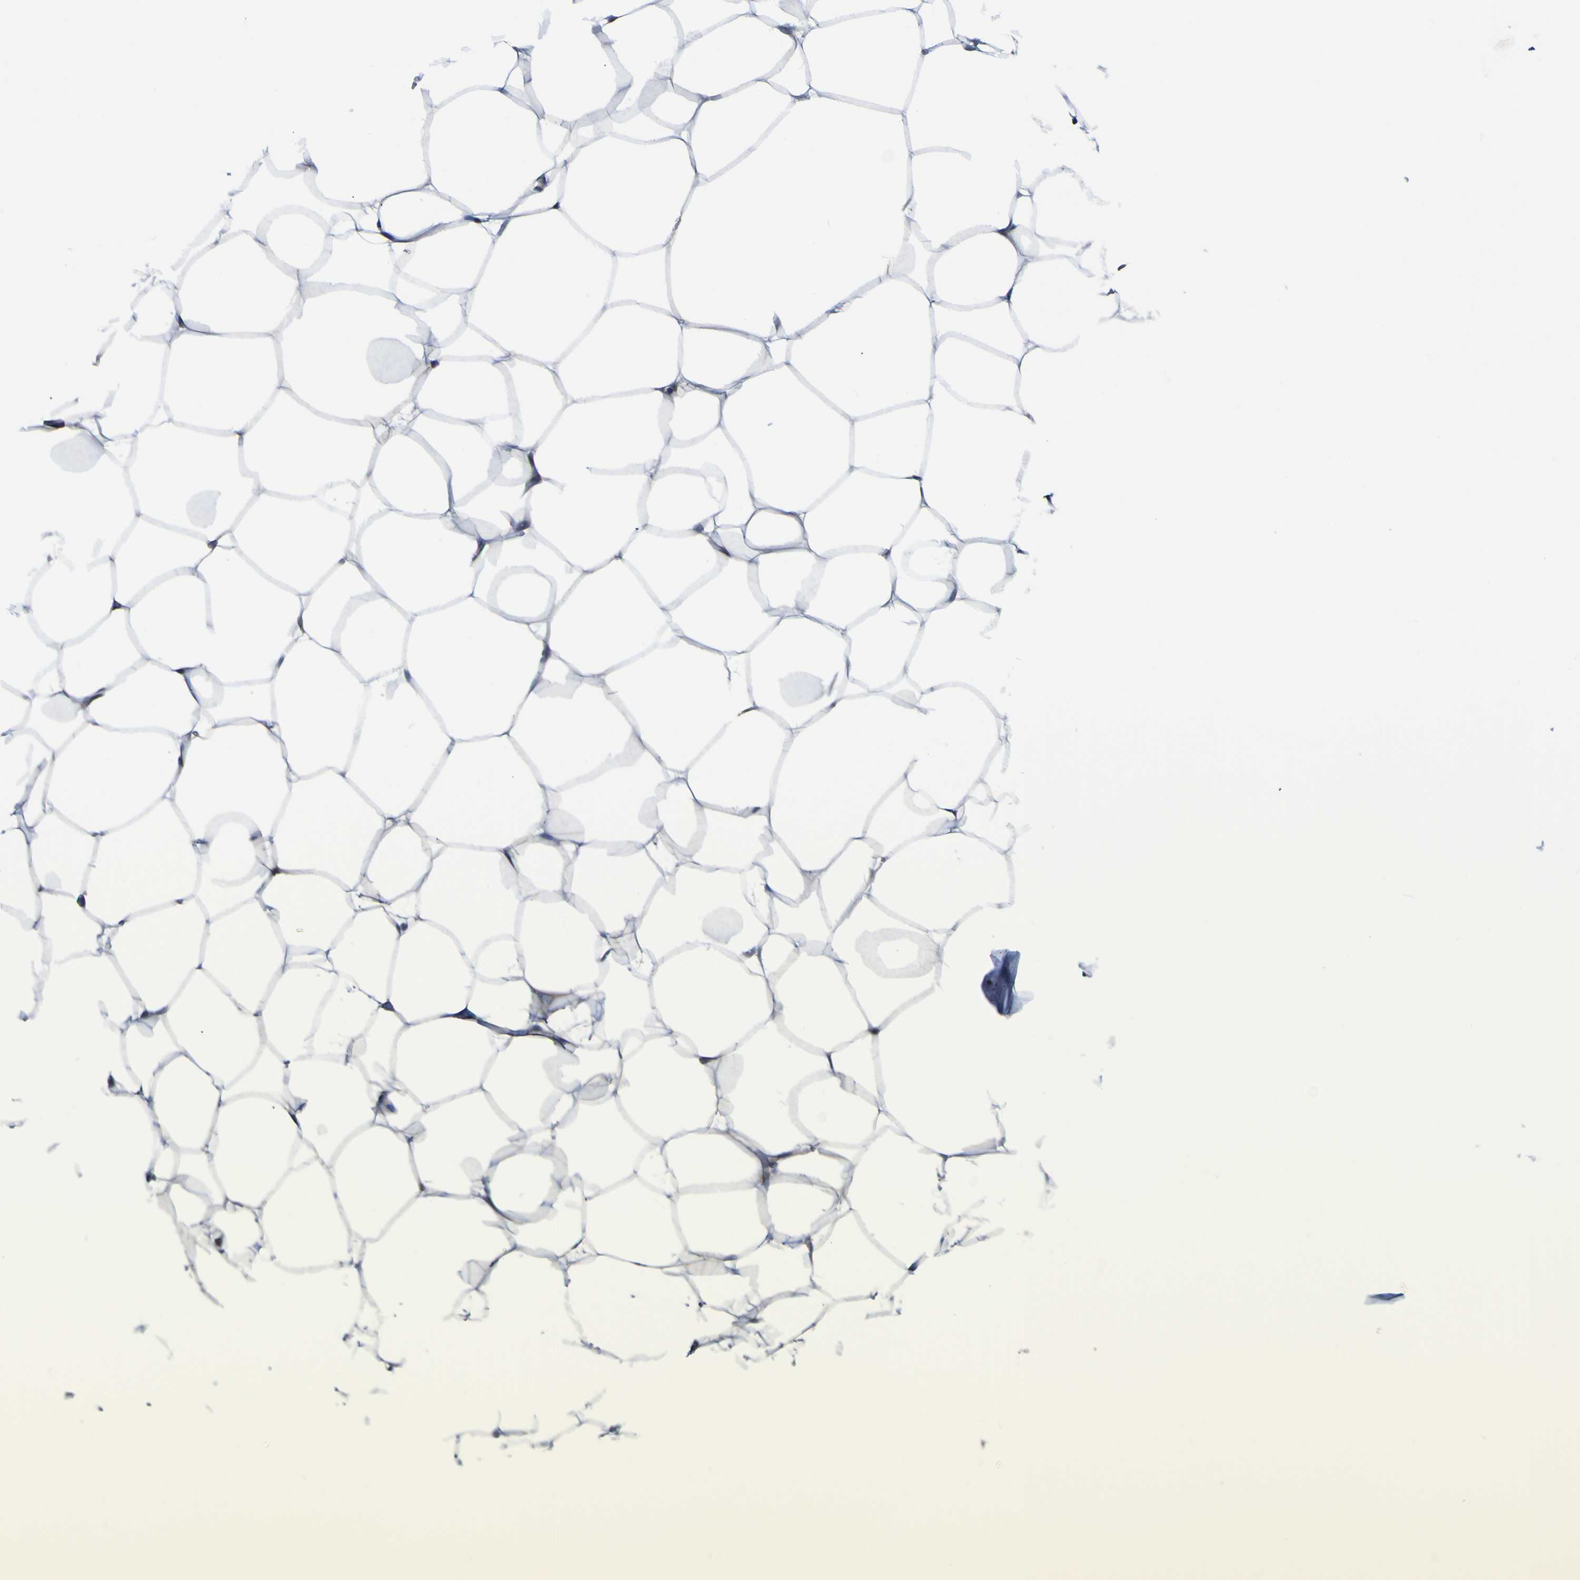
{"staining": {"intensity": "negative", "quantity": "none", "location": "none"}, "tissue": "adipose tissue", "cell_type": "Adipocytes", "image_type": "normal", "snomed": [{"axis": "morphology", "description": "Normal tissue, NOS"}, {"axis": "topography", "description": "Breast"}, {"axis": "topography", "description": "Adipose tissue"}], "caption": "High magnification brightfield microscopy of normal adipose tissue stained with DAB (3,3'-diaminobenzidine) (brown) and counterstained with hematoxylin (blue): adipocytes show no significant staining.", "gene": "LRRN1", "patient": {"sex": "female", "age": 25}}